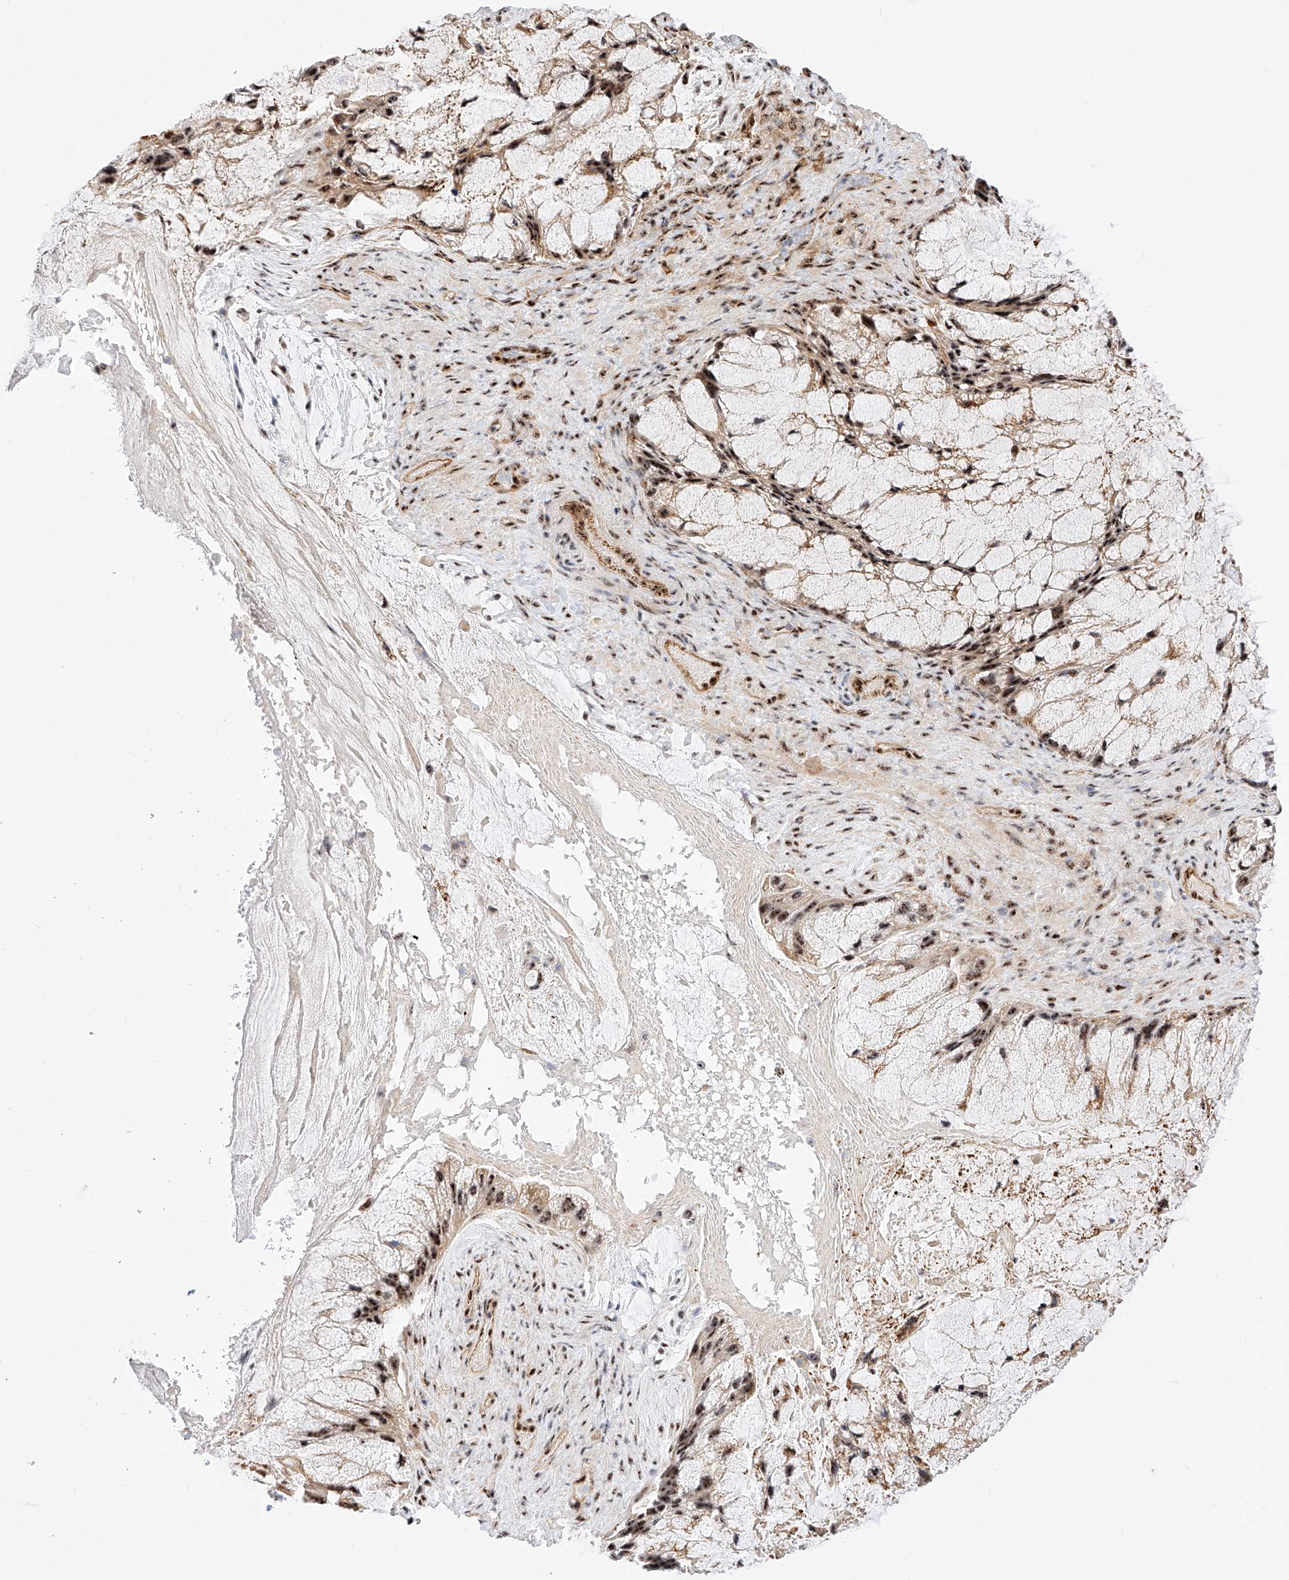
{"staining": {"intensity": "moderate", "quantity": ">75%", "location": "nuclear"}, "tissue": "ovarian cancer", "cell_type": "Tumor cells", "image_type": "cancer", "snomed": [{"axis": "morphology", "description": "Cystadenocarcinoma, mucinous, NOS"}, {"axis": "topography", "description": "Ovary"}], "caption": "Immunohistochemical staining of ovarian cancer (mucinous cystadenocarcinoma) shows medium levels of moderate nuclear expression in about >75% of tumor cells.", "gene": "ATXN7L2", "patient": {"sex": "female", "age": 37}}